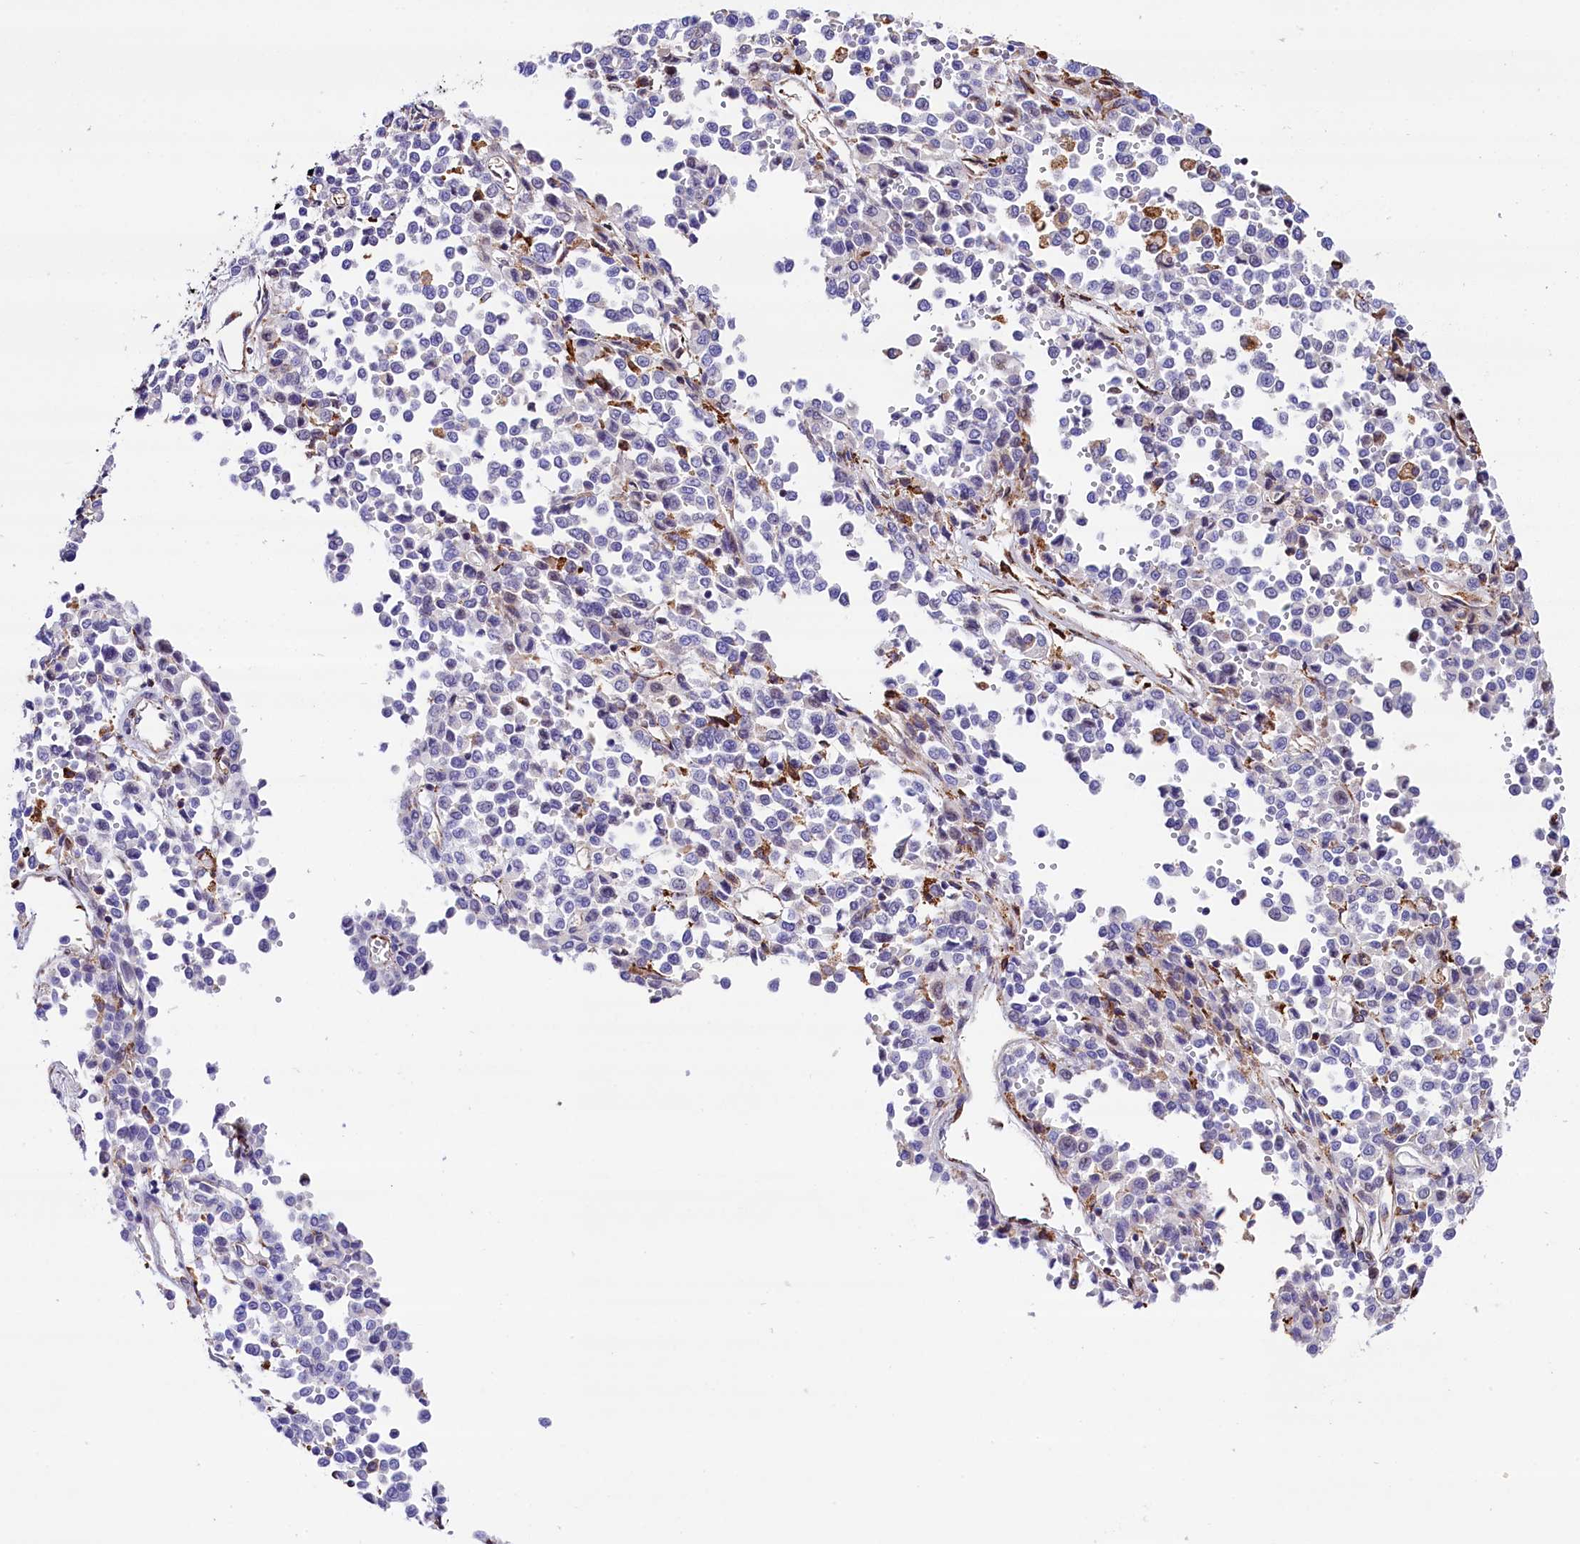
{"staining": {"intensity": "negative", "quantity": "none", "location": "none"}, "tissue": "melanoma", "cell_type": "Tumor cells", "image_type": "cancer", "snomed": [{"axis": "morphology", "description": "Malignant melanoma, Metastatic site"}, {"axis": "topography", "description": "Pancreas"}], "caption": "Histopathology image shows no significant protein staining in tumor cells of malignant melanoma (metastatic site).", "gene": "CMTR2", "patient": {"sex": "female", "age": 30}}